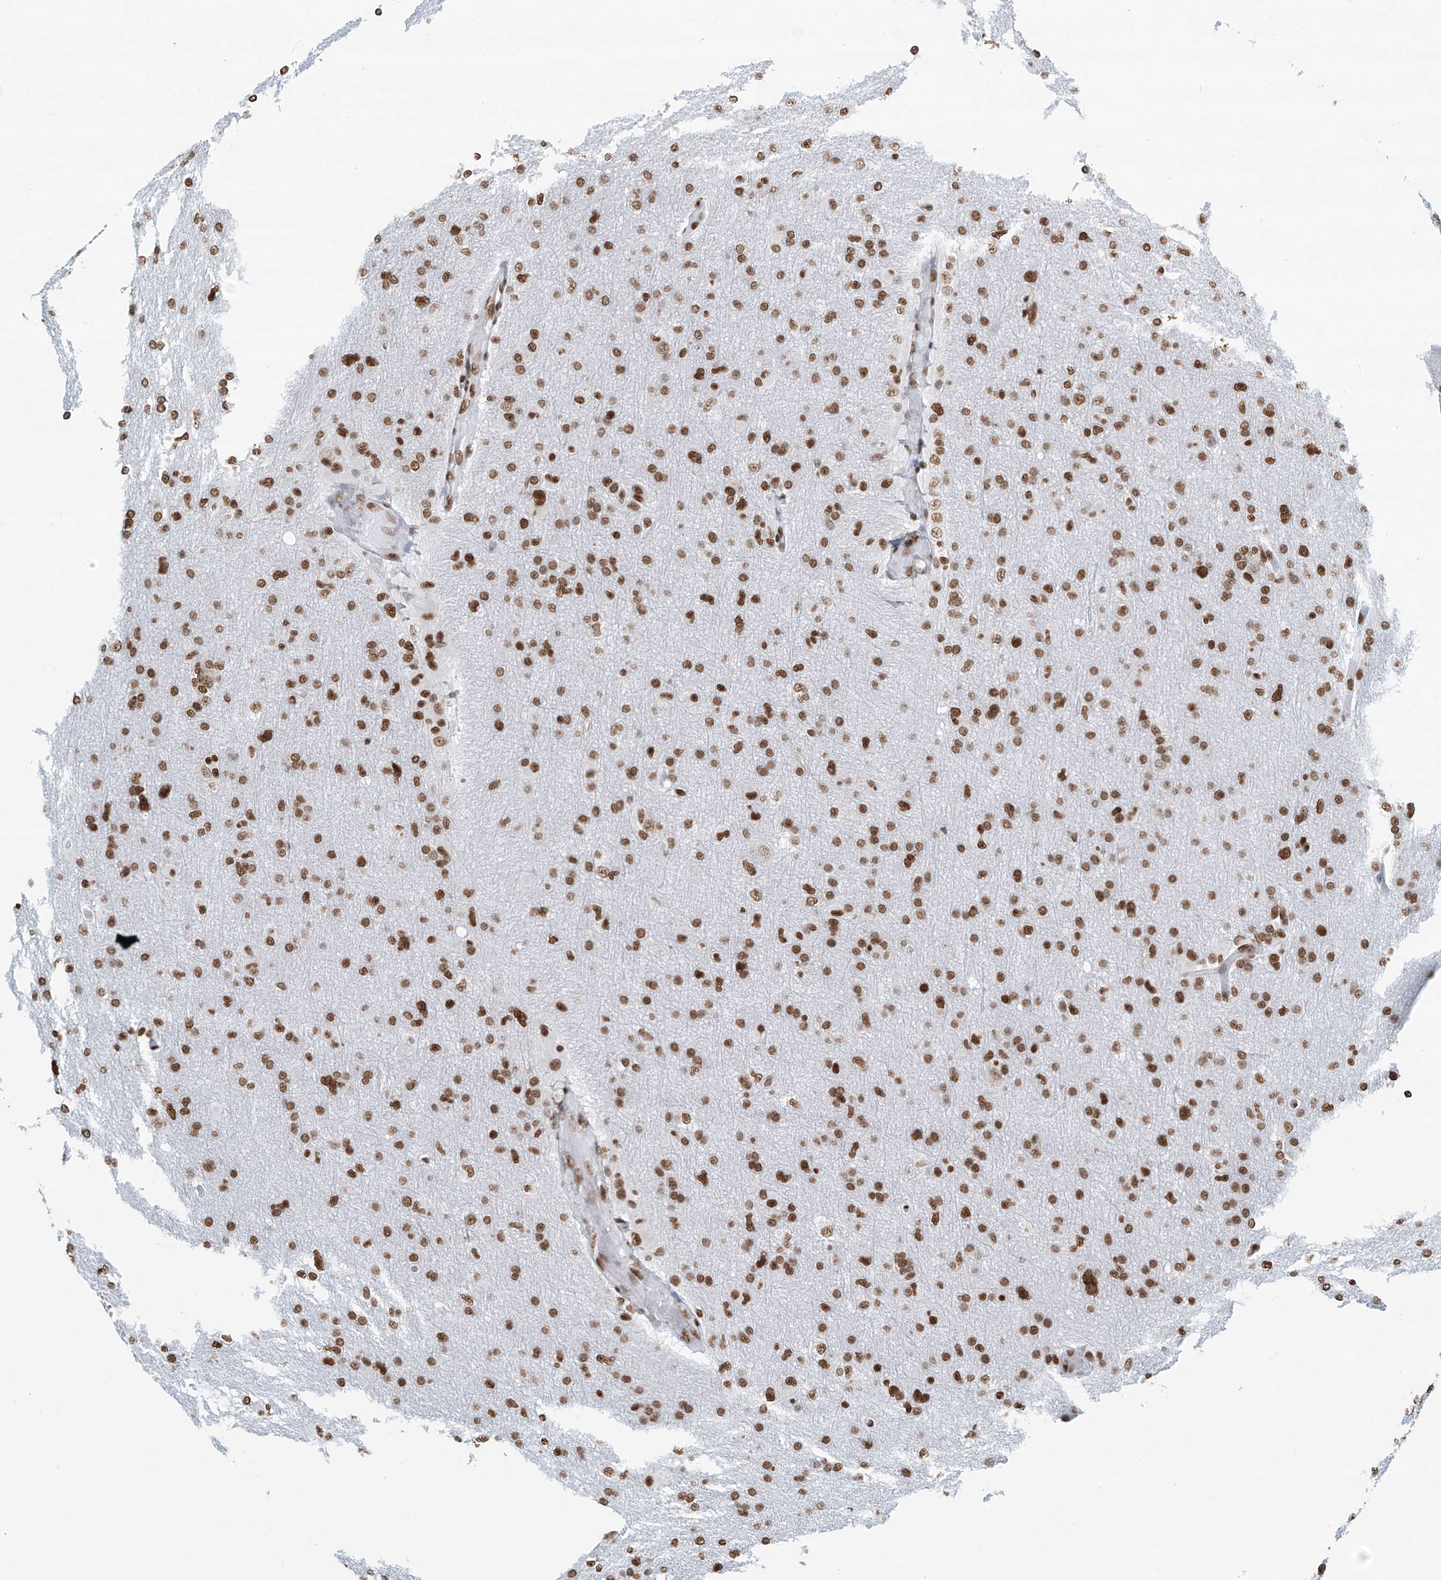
{"staining": {"intensity": "strong", "quantity": ">75%", "location": "nuclear"}, "tissue": "glioma", "cell_type": "Tumor cells", "image_type": "cancer", "snomed": [{"axis": "morphology", "description": "Glioma, malignant, High grade"}, {"axis": "topography", "description": "Cerebral cortex"}], "caption": "IHC image of neoplastic tissue: human malignant high-grade glioma stained using IHC demonstrates high levels of strong protein expression localized specifically in the nuclear of tumor cells, appearing as a nuclear brown color.", "gene": "SARNP", "patient": {"sex": "female", "age": 36}}